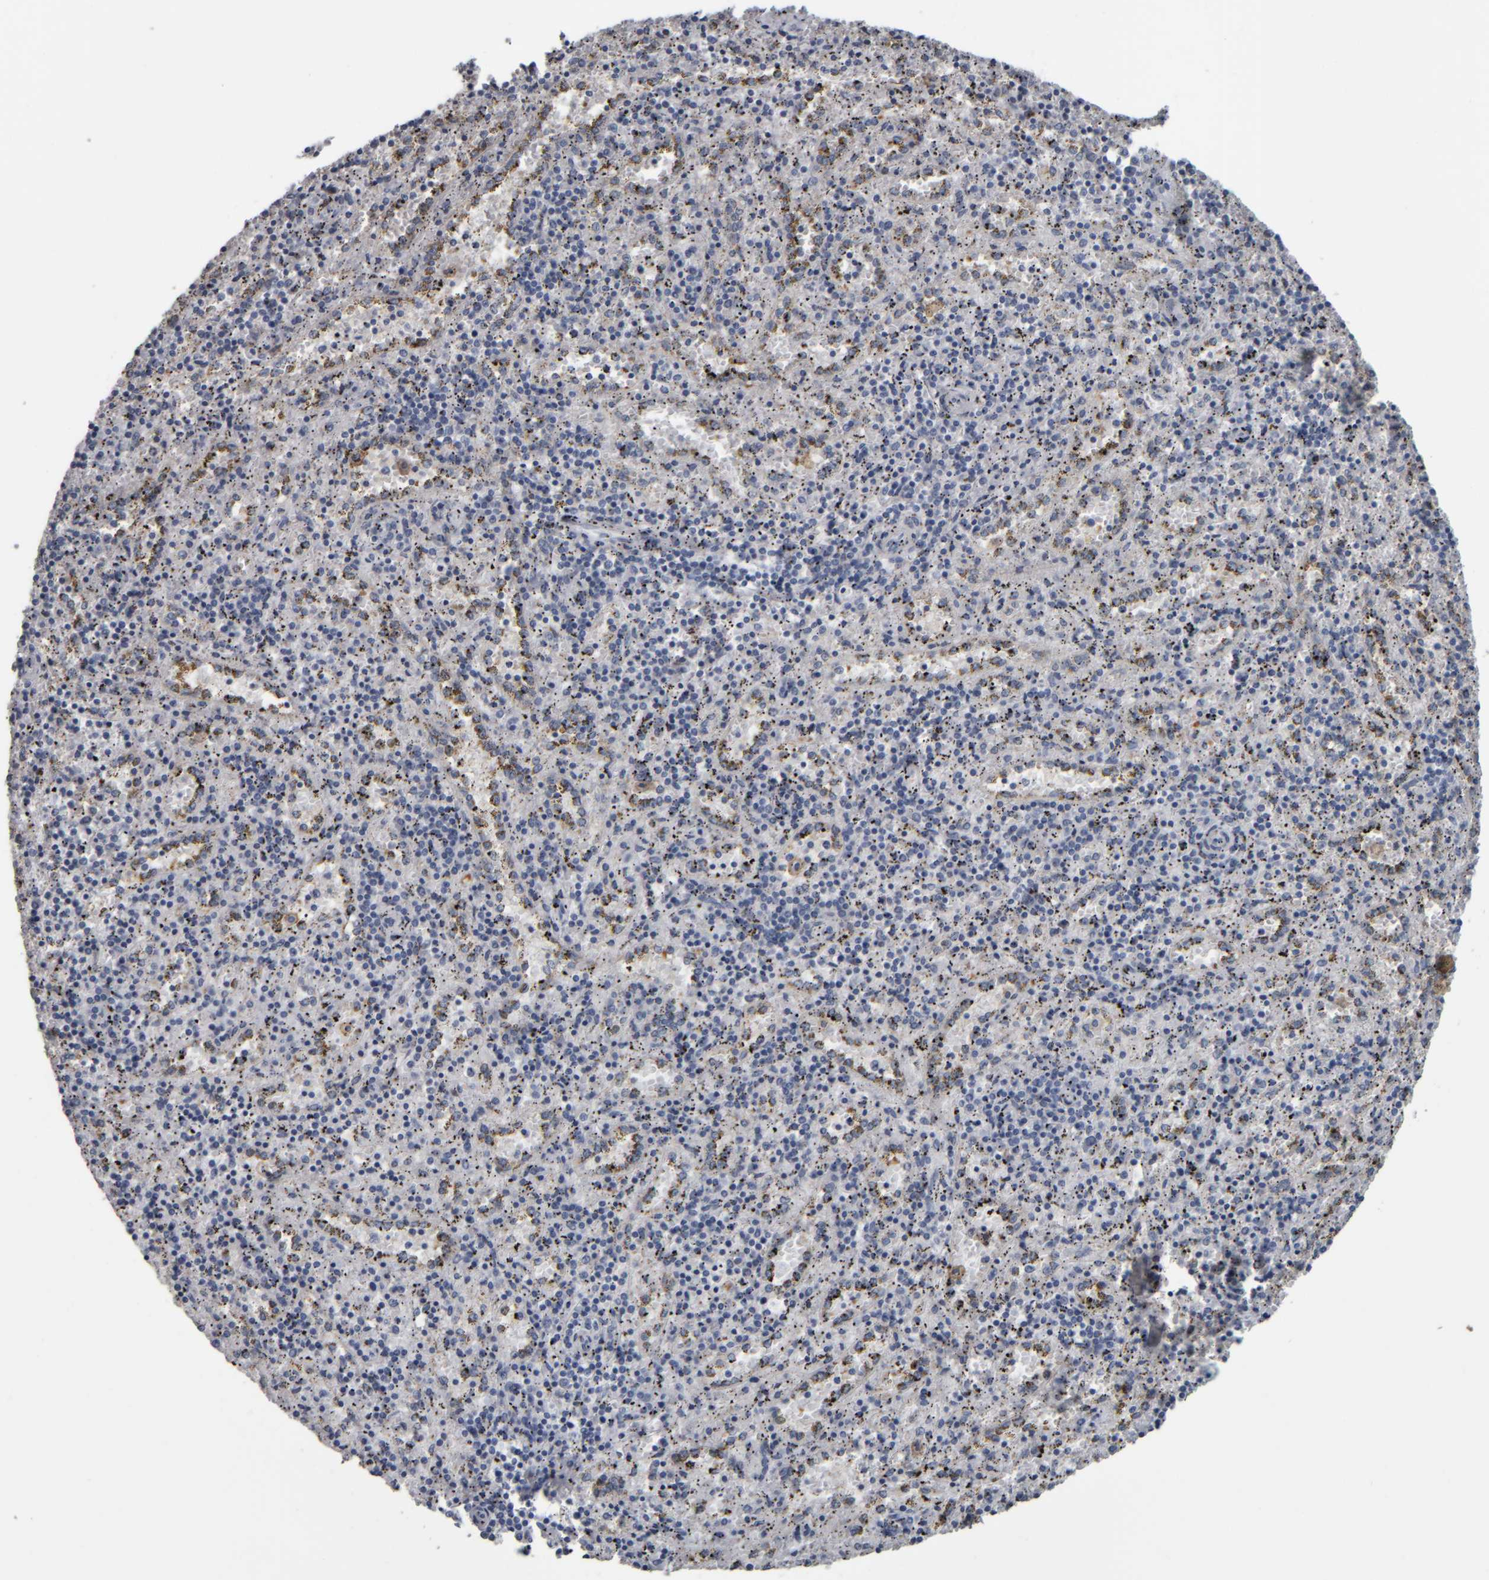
{"staining": {"intensity": "negative", "quantity": "none", "location": "none"}, "tissue": "spleen", "cell_type": "Cells in red pulp", "image_type": "normal", "snomed": [{"axis": "morphology", "description": "Normal tissue, NOS"}, {"axis": "topography", "description": "Spleen"}], "caption": "DAB immunohistochemical staining of unremarkable human spleen reveals no significant expression in cells in red pulp. The staining is performed using DAB brown chromogen with nuclei counter-stained in using hematoxylin.", "gene": "CAVIN4", "patient": {"sex": "male", "age": 11}}